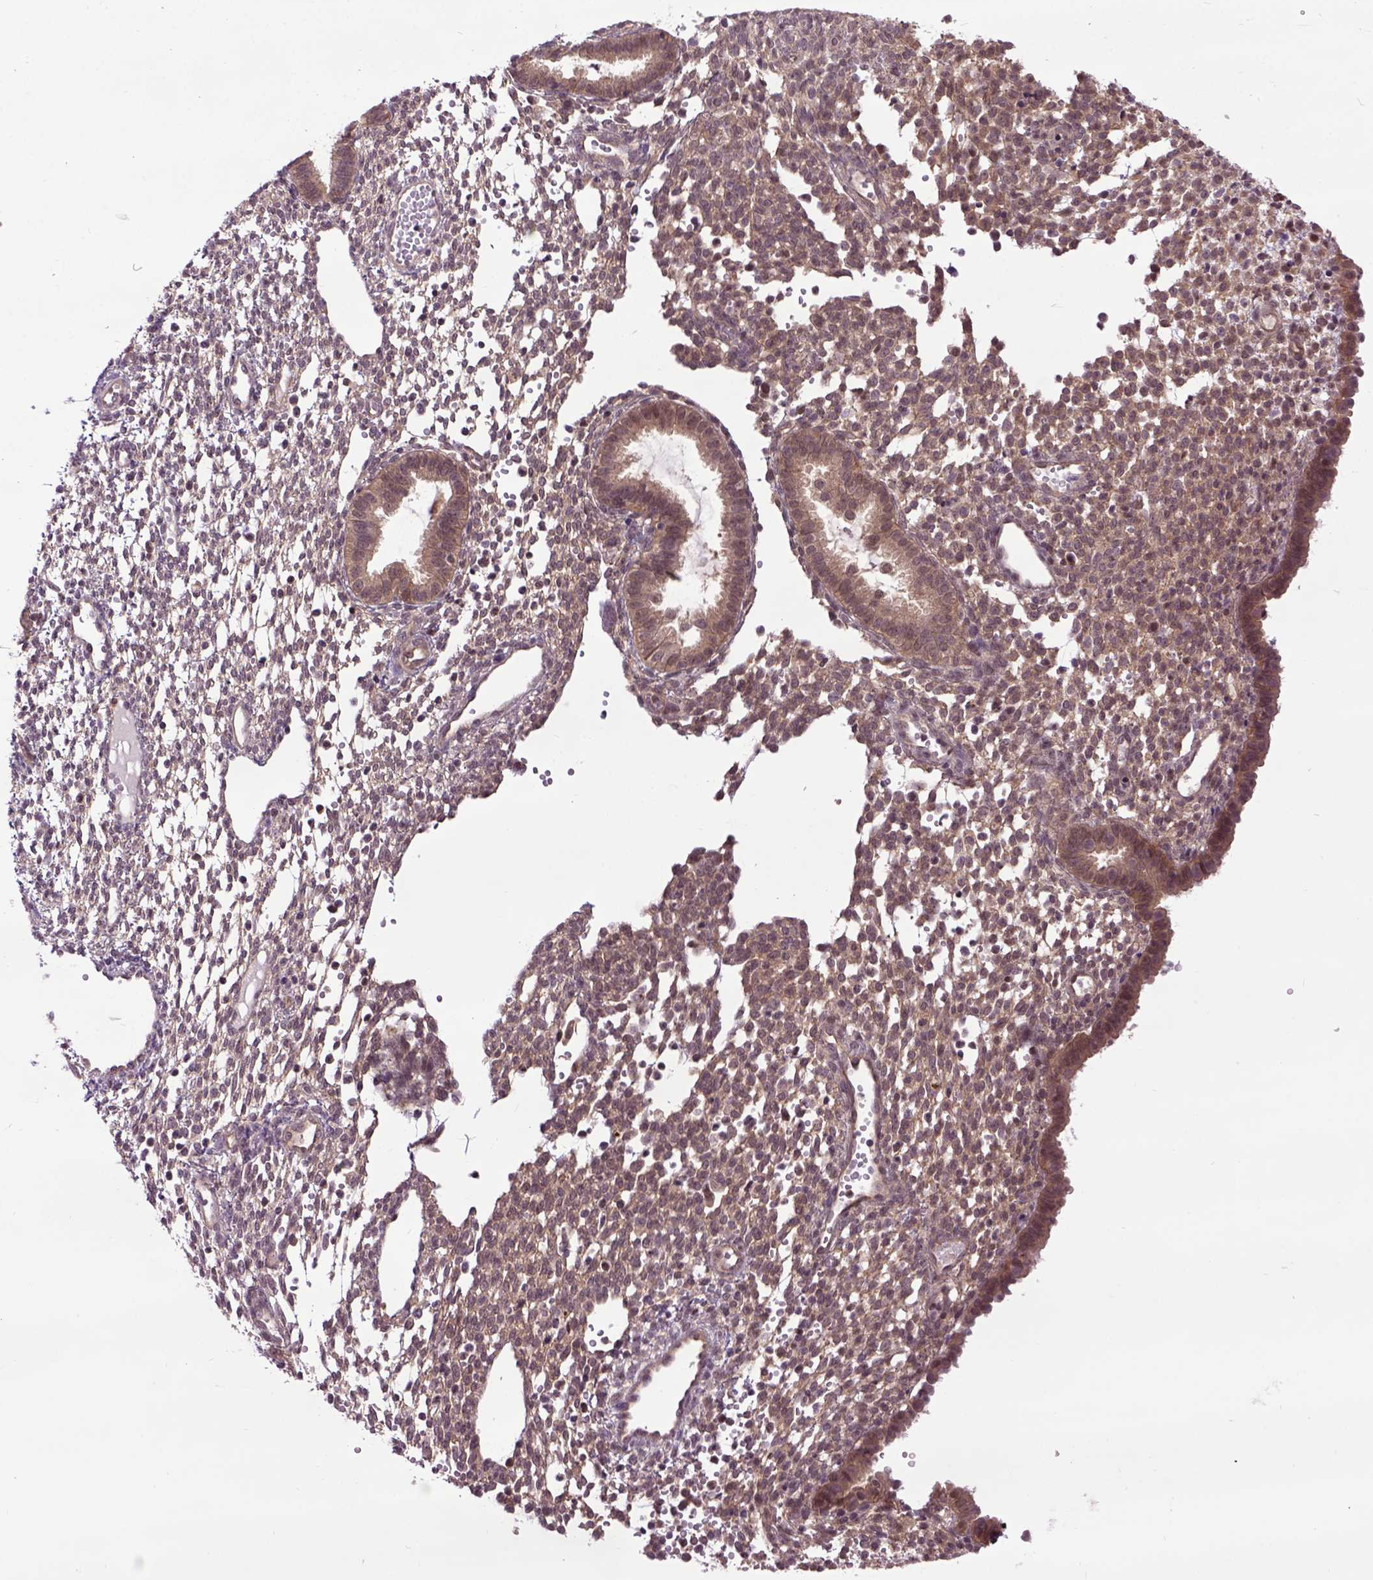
{"staining": {"intensity": "weak", "quantity": "25%-75%", "location": "cytoplasmic/membranous"}, "tissue": "endometrium", "cell_type": "Cells in endometrial stroma", "image_type": "normal", "snomed": [{"axis": "morphology", "description": "Normal tissue, NOS"}, {"axis": "topography", "description": "Endometrium"}], "caption": "Human endometrium stained with a brown dye reveals weak cytoplasmic/membranous positive staining in about 25%-75% of cells in endometrial stroma.", "gene": "WDR48", "patient": {"sex": "female", "age": 36}}